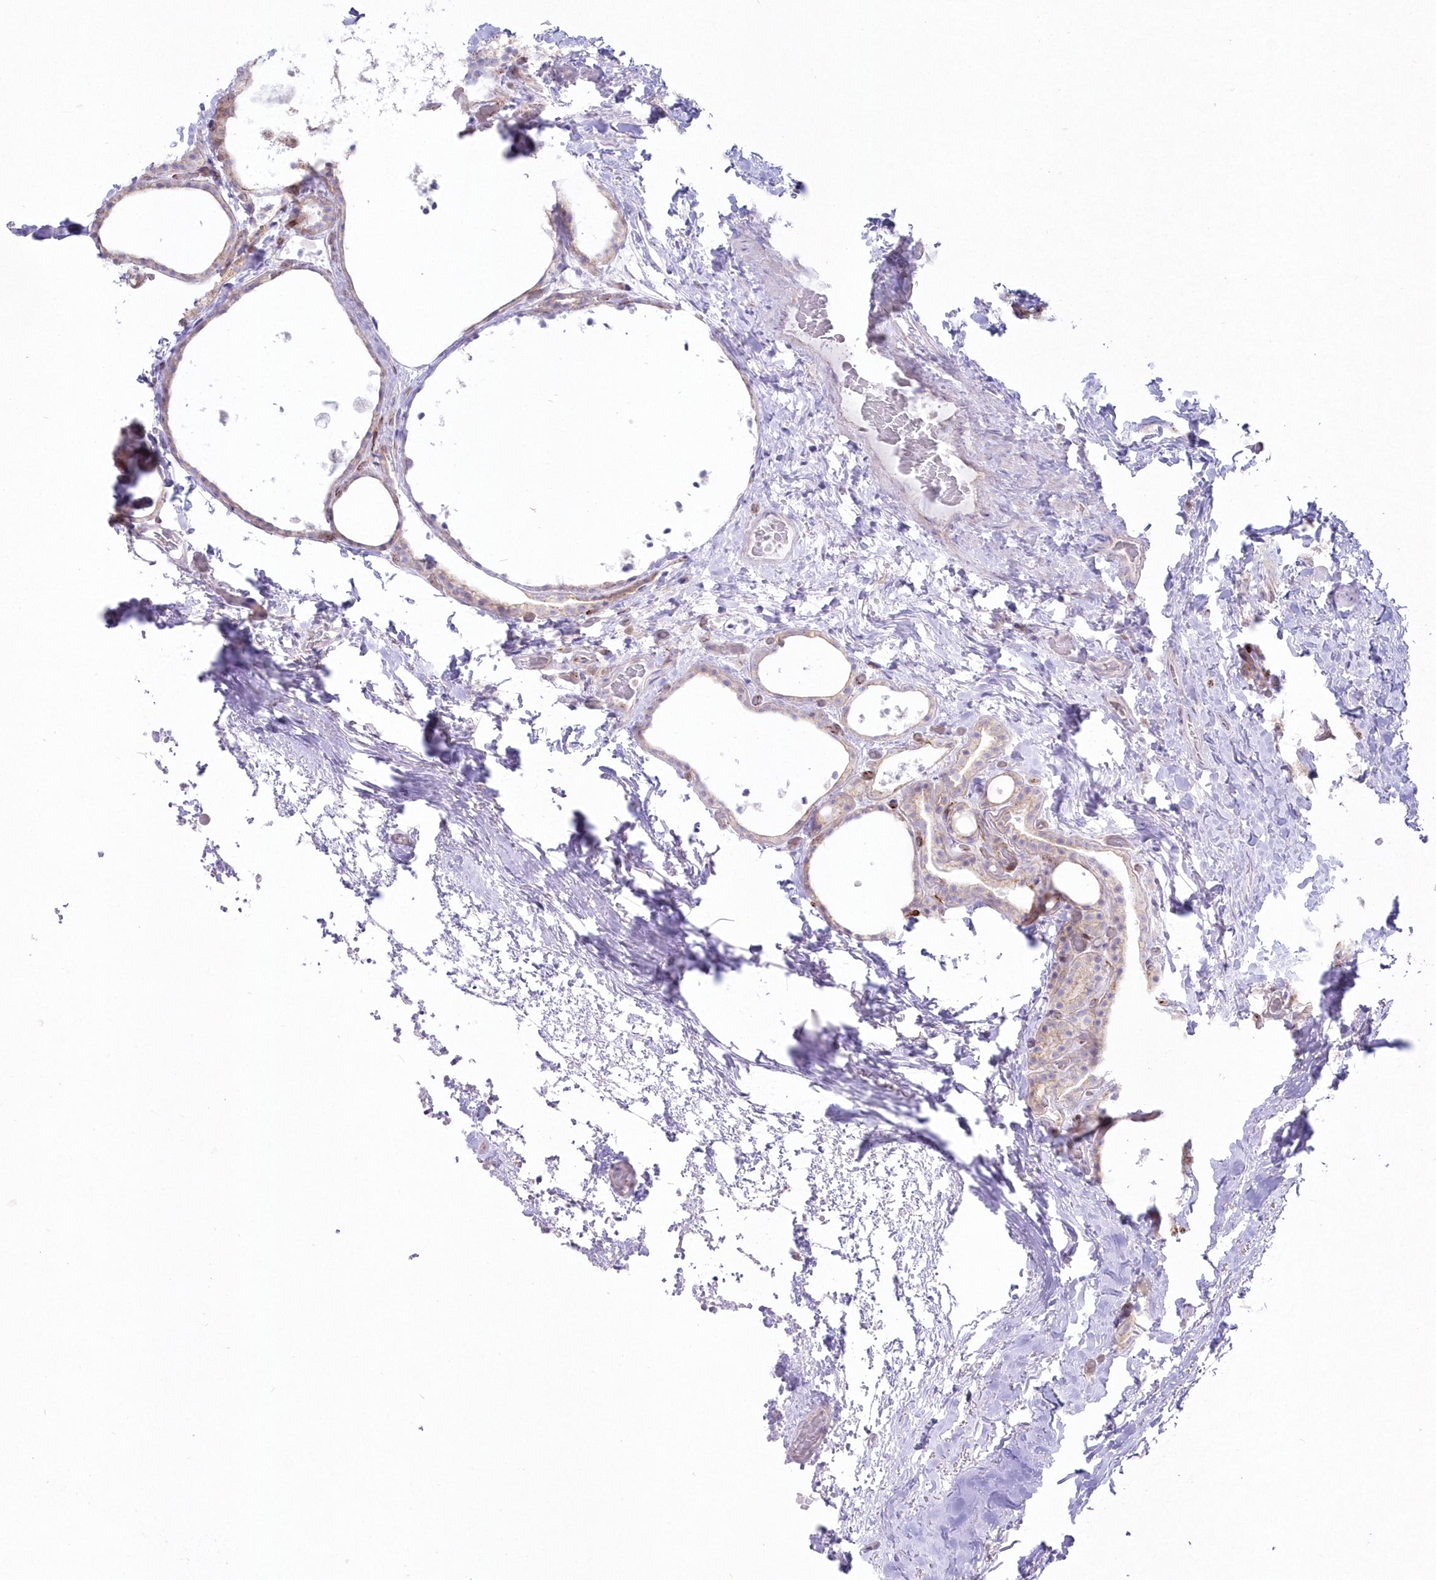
{"staining": {"intensity": "weak", "quantity": "<25%", "location": "cytoplasmic/membranous"}, "tissue": "thyroid cancer", "cell_type": "Tumor cells", "image_type": "cancer", "snomed": [{"axis": "morphology", "description": "Papillary adenocarcinoma, NOS"}, {"axis": "topography", "description": "Thyroid gland"}], "caption": "Thyroid papillary adenocarcinoma stained for a protein using immunohistochemistry exhibits no expression tumor cells.", "gene": "ZNF843", "patient": {"sex": "male", "age": 77}}